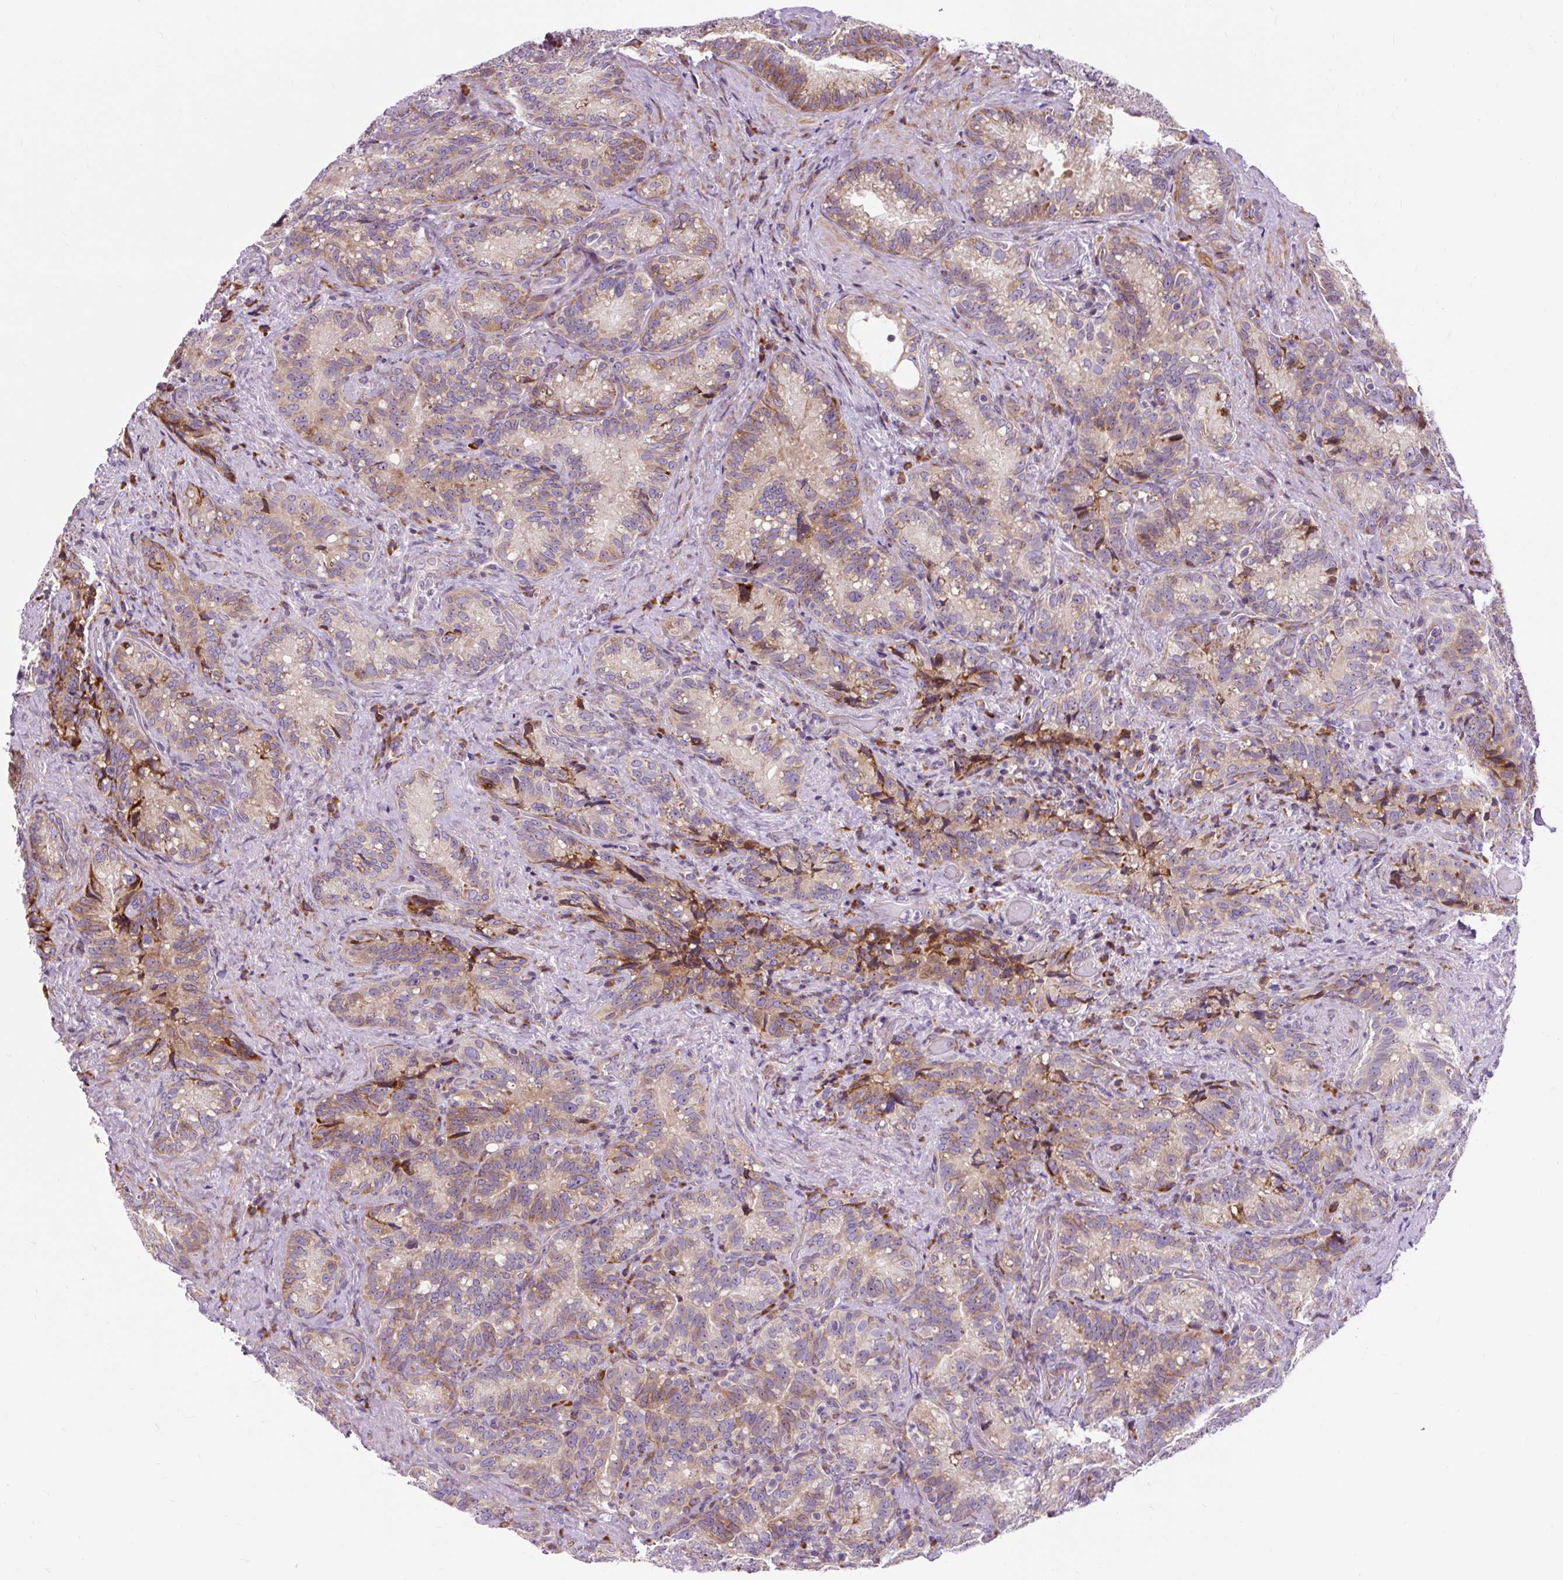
{"staining": {"intensity": "moderate", "quantity": "25%-75%", "location": "cytoplasmic/membranous"}, "tissue": "seminal vesicle", "cell_type": "Glandular cells", "image_type": "normal", "snomed": [{"axis": "morphology", "description": "Normal tissue, NOS"}, {"axis": "topography", "description": "Seminal veicle"}], "caption": "Immunohistochemical staining of benign human seminal vesicle exhibits moderate cytoplasmic/membranous protein positivity in about 25%-75% of glandular cells. Using DAB (brown) and hematoxylin (blue) stains, captured at high magnification using brightfield microscopy.", "gene": "CISD3", "patient": {"sex": "male", "age": 68}}